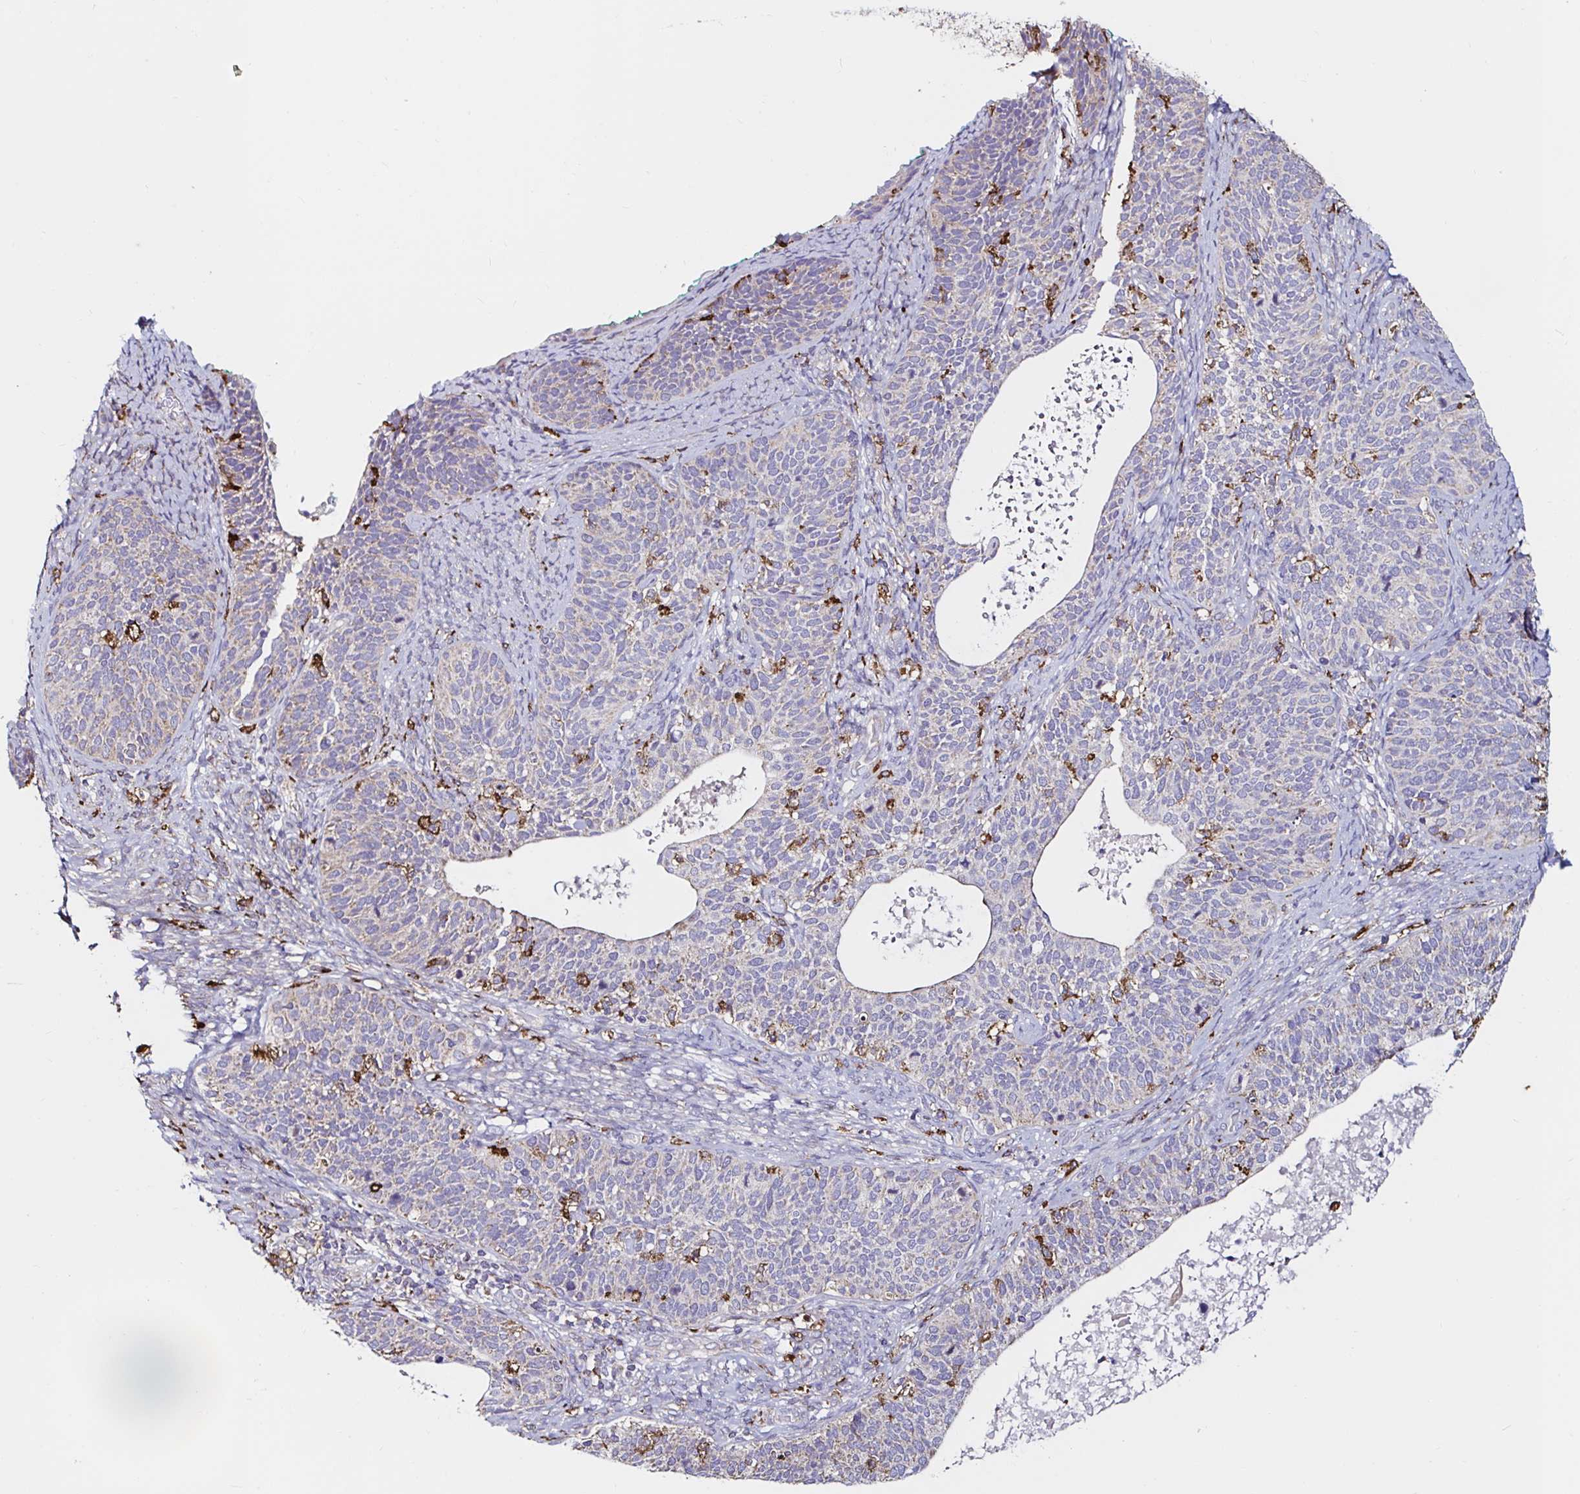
{"staining": {"intensity": "negative", "quantity": "none", "location": "none"}, "tissue": "cervical cancer", "cell_type": "Tumor cells", "image_type": "cancer", "snomed": [{"axis": "morphology", "description": "Squamous cell carcinoma, NOS"}, {"axis": "topography", "description": "Cervix"}], "caption": "Protein analysis of cervical cancer (squamous cell carcinoma) displays no significant staining in tumor cells.", "gene": "MSR1", "patient": {"sex": "female", "age": 69}}